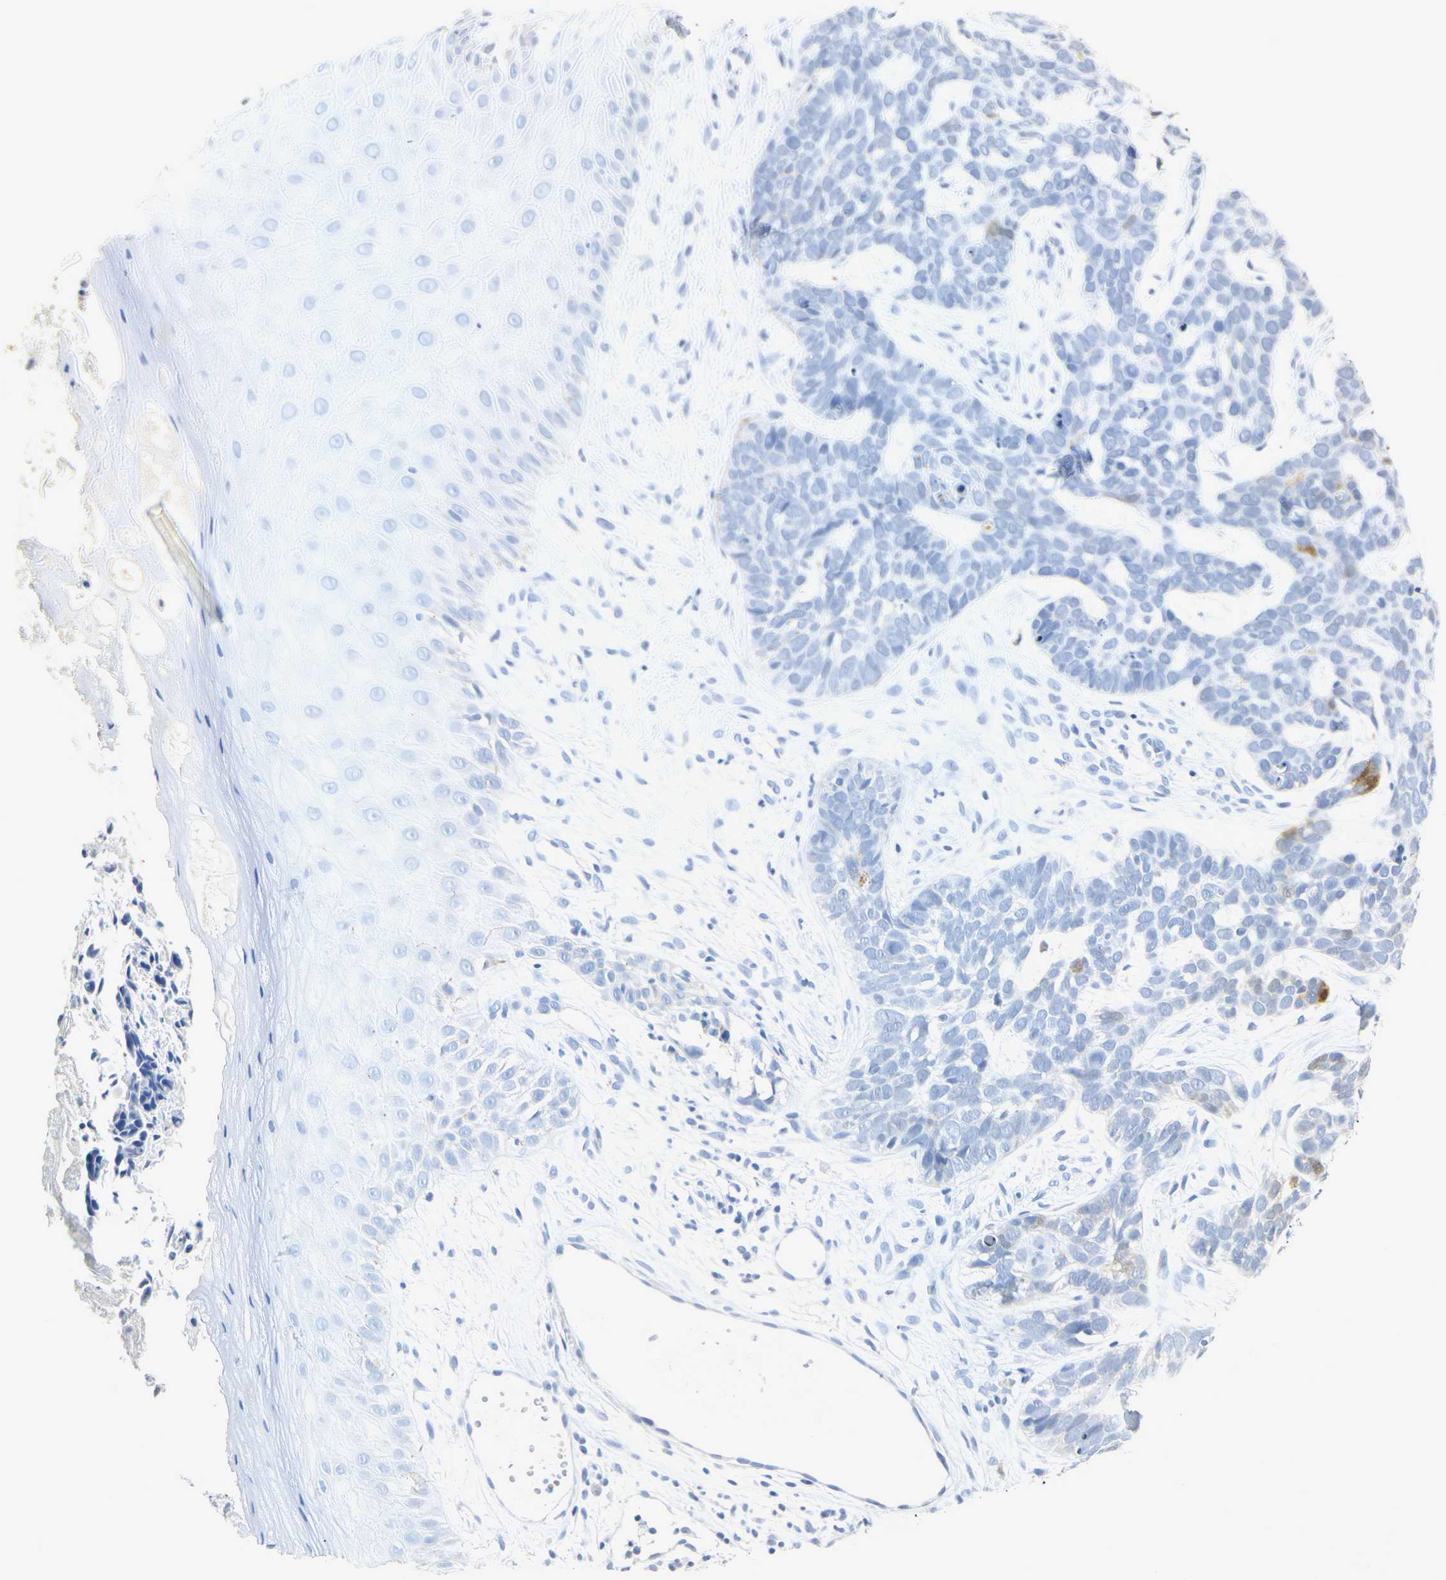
{"staining": {"intensity": "negative", "quantity": "none", "location": "none"}, "tissue": "skin cancer", "cell_type": "Tumor cells", "image_type": "cancer", "snomed": [{"axis": "morphology", "description": "Basal cell carcinoma"}, {"axis": "topography", "description": "Skin"}], "caption": "This is an IHC photomicrograph of skin cancer (basal cell carcinoma). There is no staining in tumor cells.", "gene": "CA3", "patient": {"sex": "male", "age": 87}}